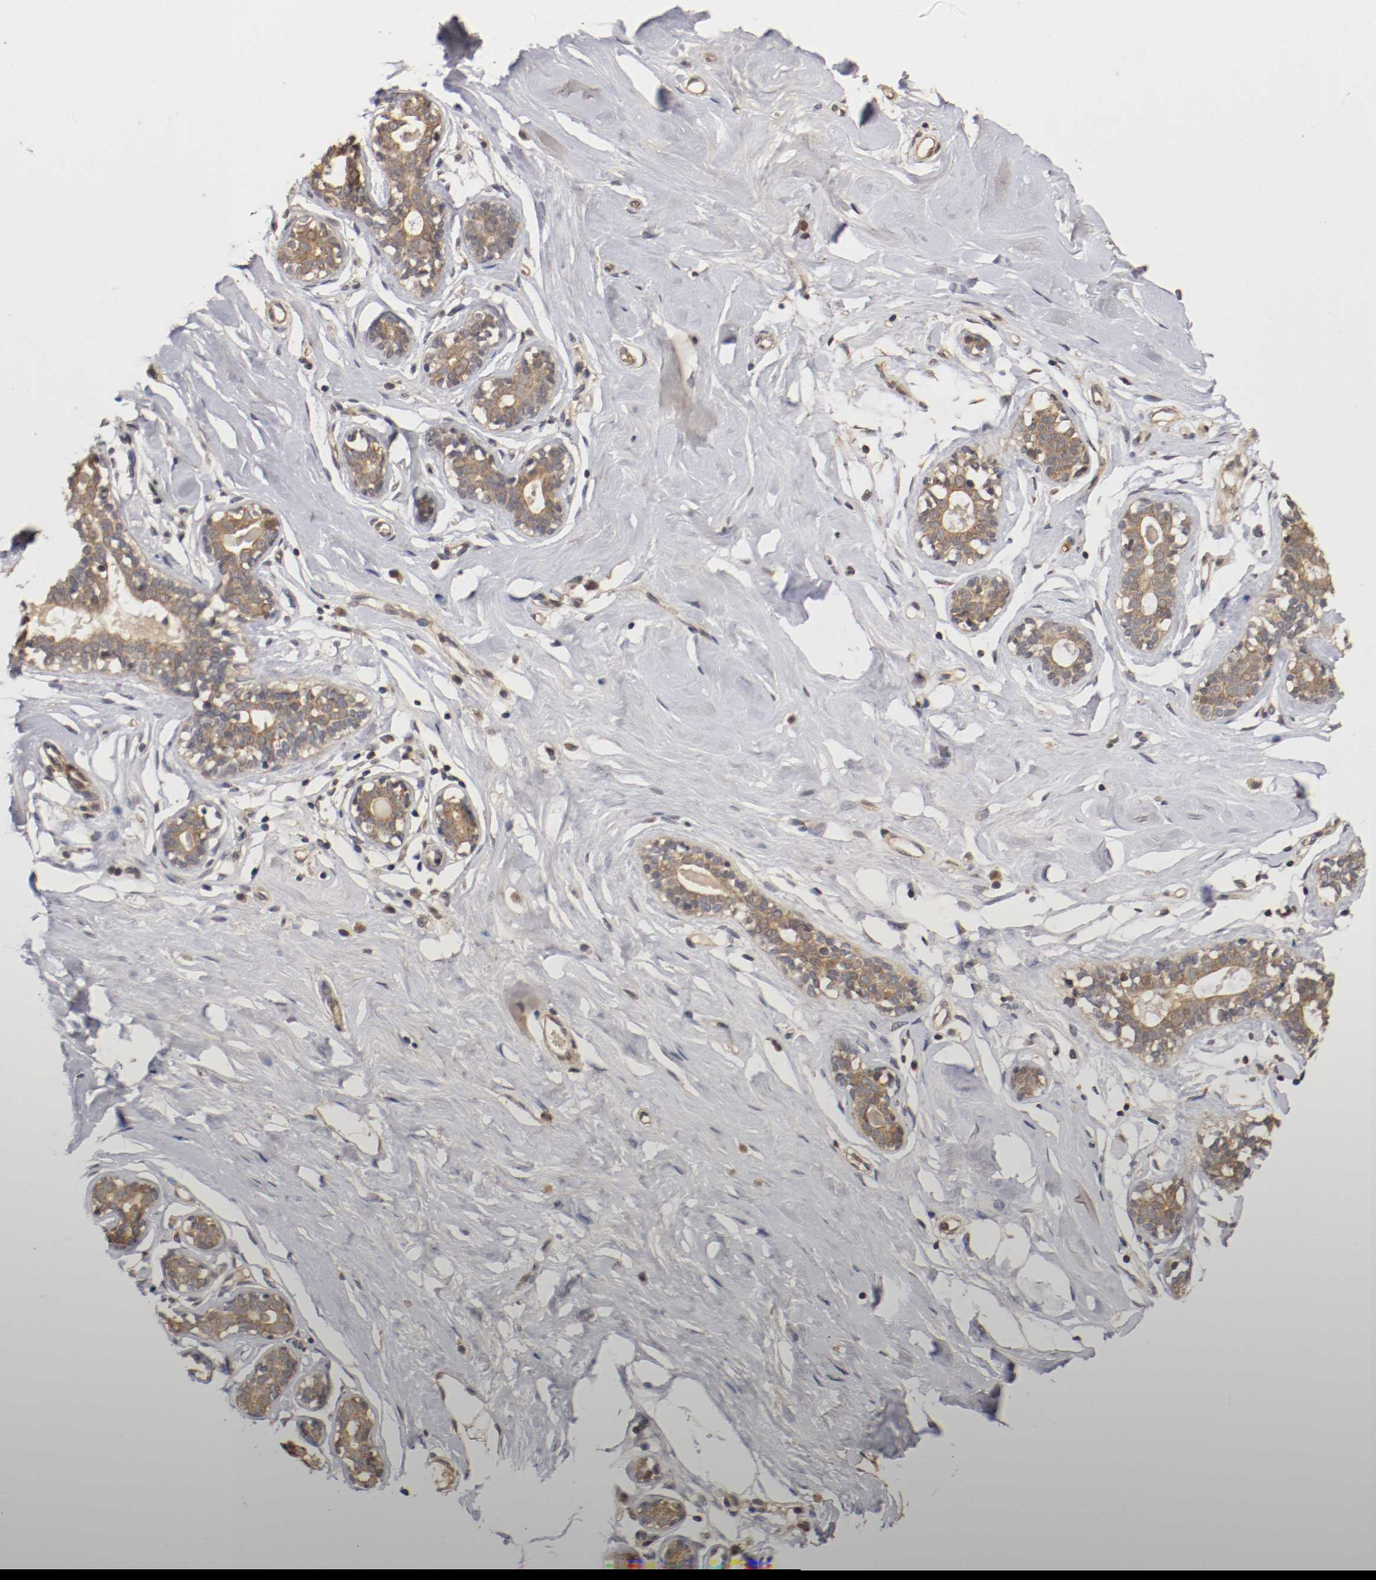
{"staining": {"intensity": "moderate", "quantity": ">75%", "location": "cytoplasmic/membranous"}, "tissue": "breast", "cell_type": "Adipocytes", "image_type": "normal", "snomed": [{"axis": "morphology", "description": "Normal tissue, NOS"}, {"axis": "topography", "description": "Breast"}], "caption": "Immunohistochemistry (IHC) staining of normal breast, which reveals medium levels of moderate cytoplasmic/membranous expression in approximately >75% of adipocytes indicating moderate cytoplasmic/membranous protein expression. The staining was performed using DAB (3,3'-diaminobenzidine) (brown) for protein detection and nuclei were counterstained in hematoxylin (blue).", "gene": "TNFRSF1B", "patient": {"sex": "female", "age": 23}}